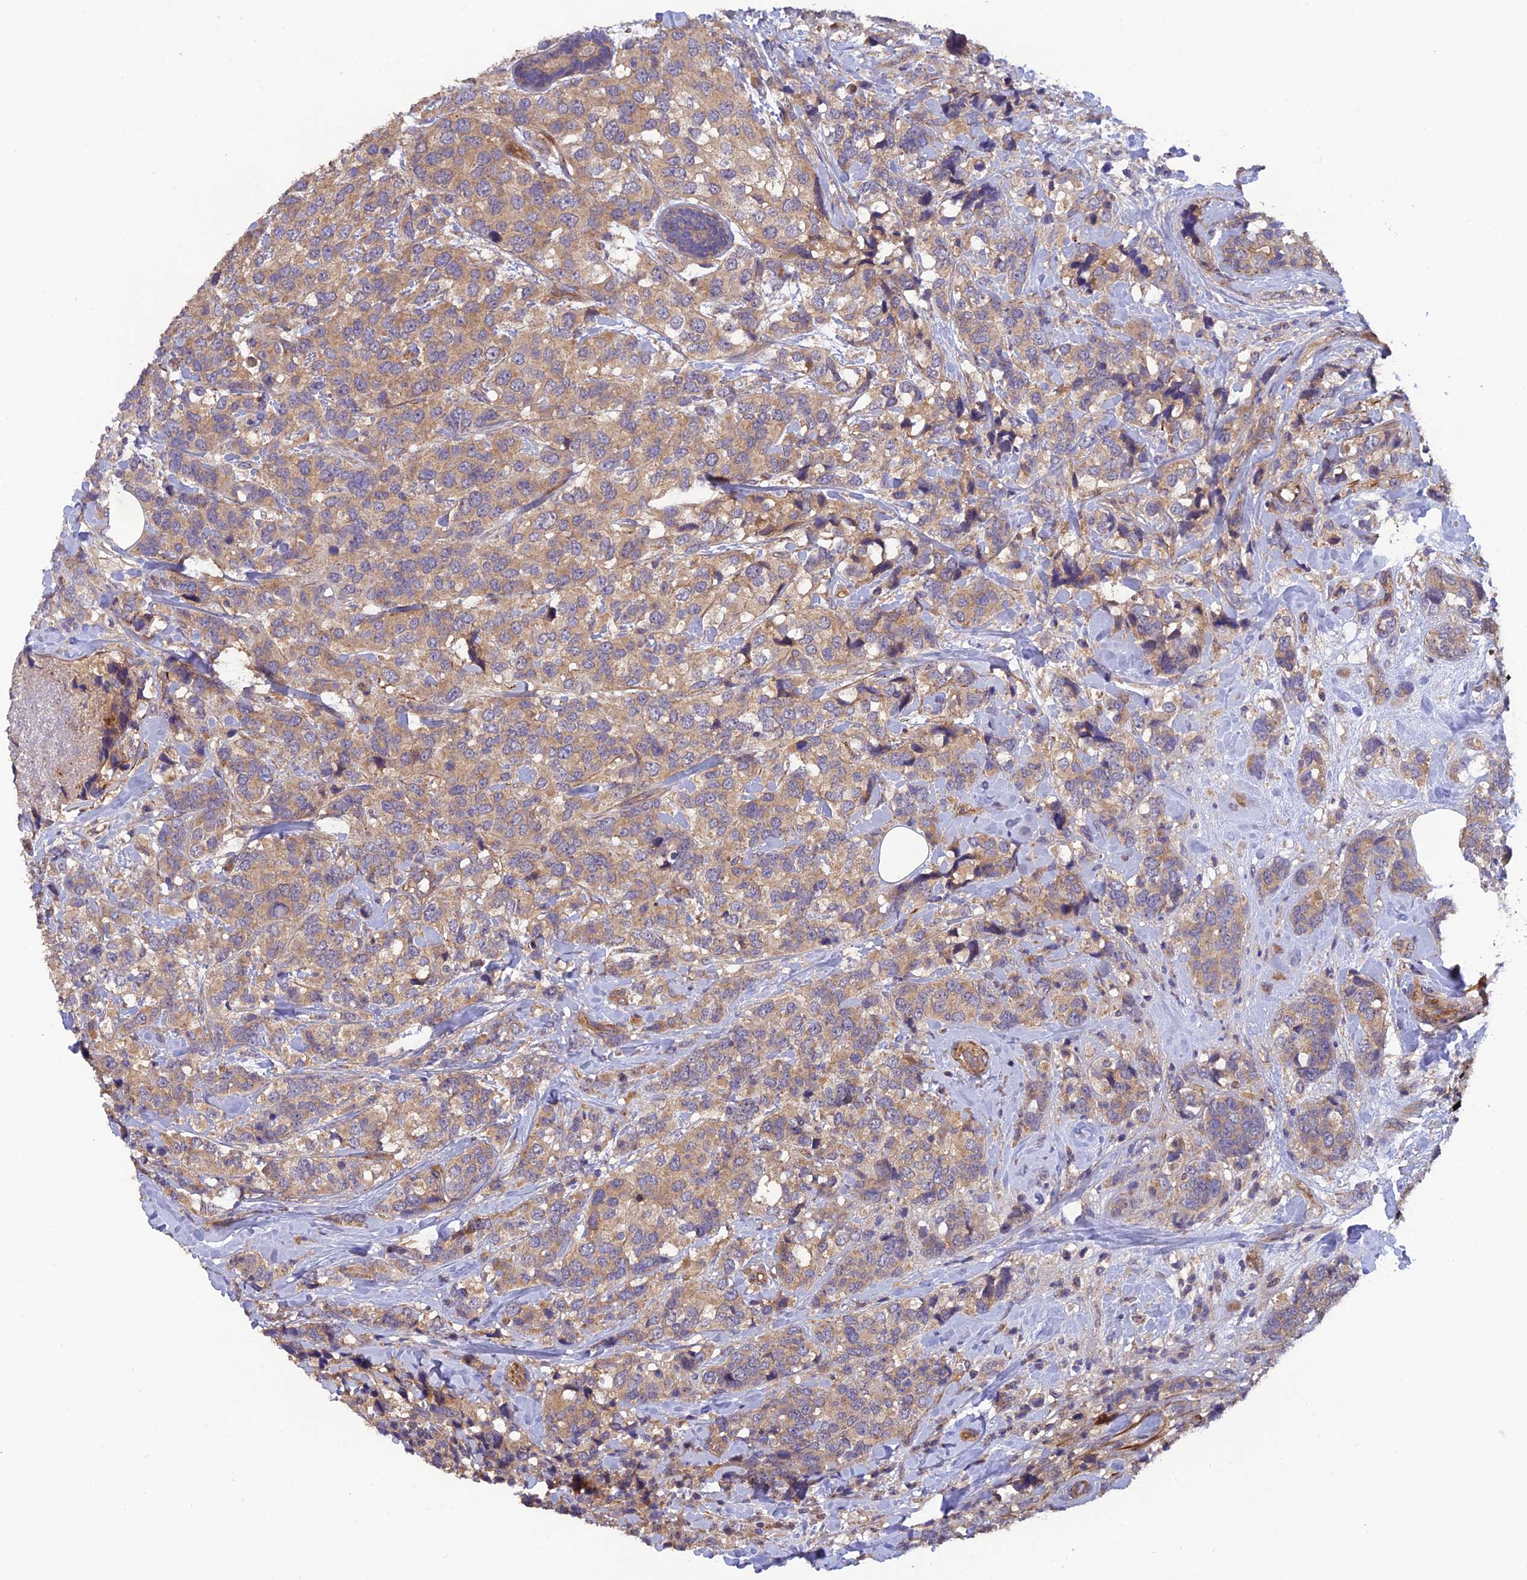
{"staining": {"intensity": "moderate", "quantity": ">75%", "location": "cytoplasmic/membranous"}, "tissue": "breast cancer", "cell_type": "Tumor cells", "image_type": "cancer", "snomed": [{"axis": "morphology", "description": "Lobular carcinoma"}, {"axis": "topography", "description": "Breast"}], "caption": "About >75% of tumor cells in human breast lobular carcinoma exhibit moderate cytoplasmic/membranous protein staining as visualized by brown immunohistochemical staining.", "gene": "ADAMTS15", "patient": {"sex": "female", "age": 59}}